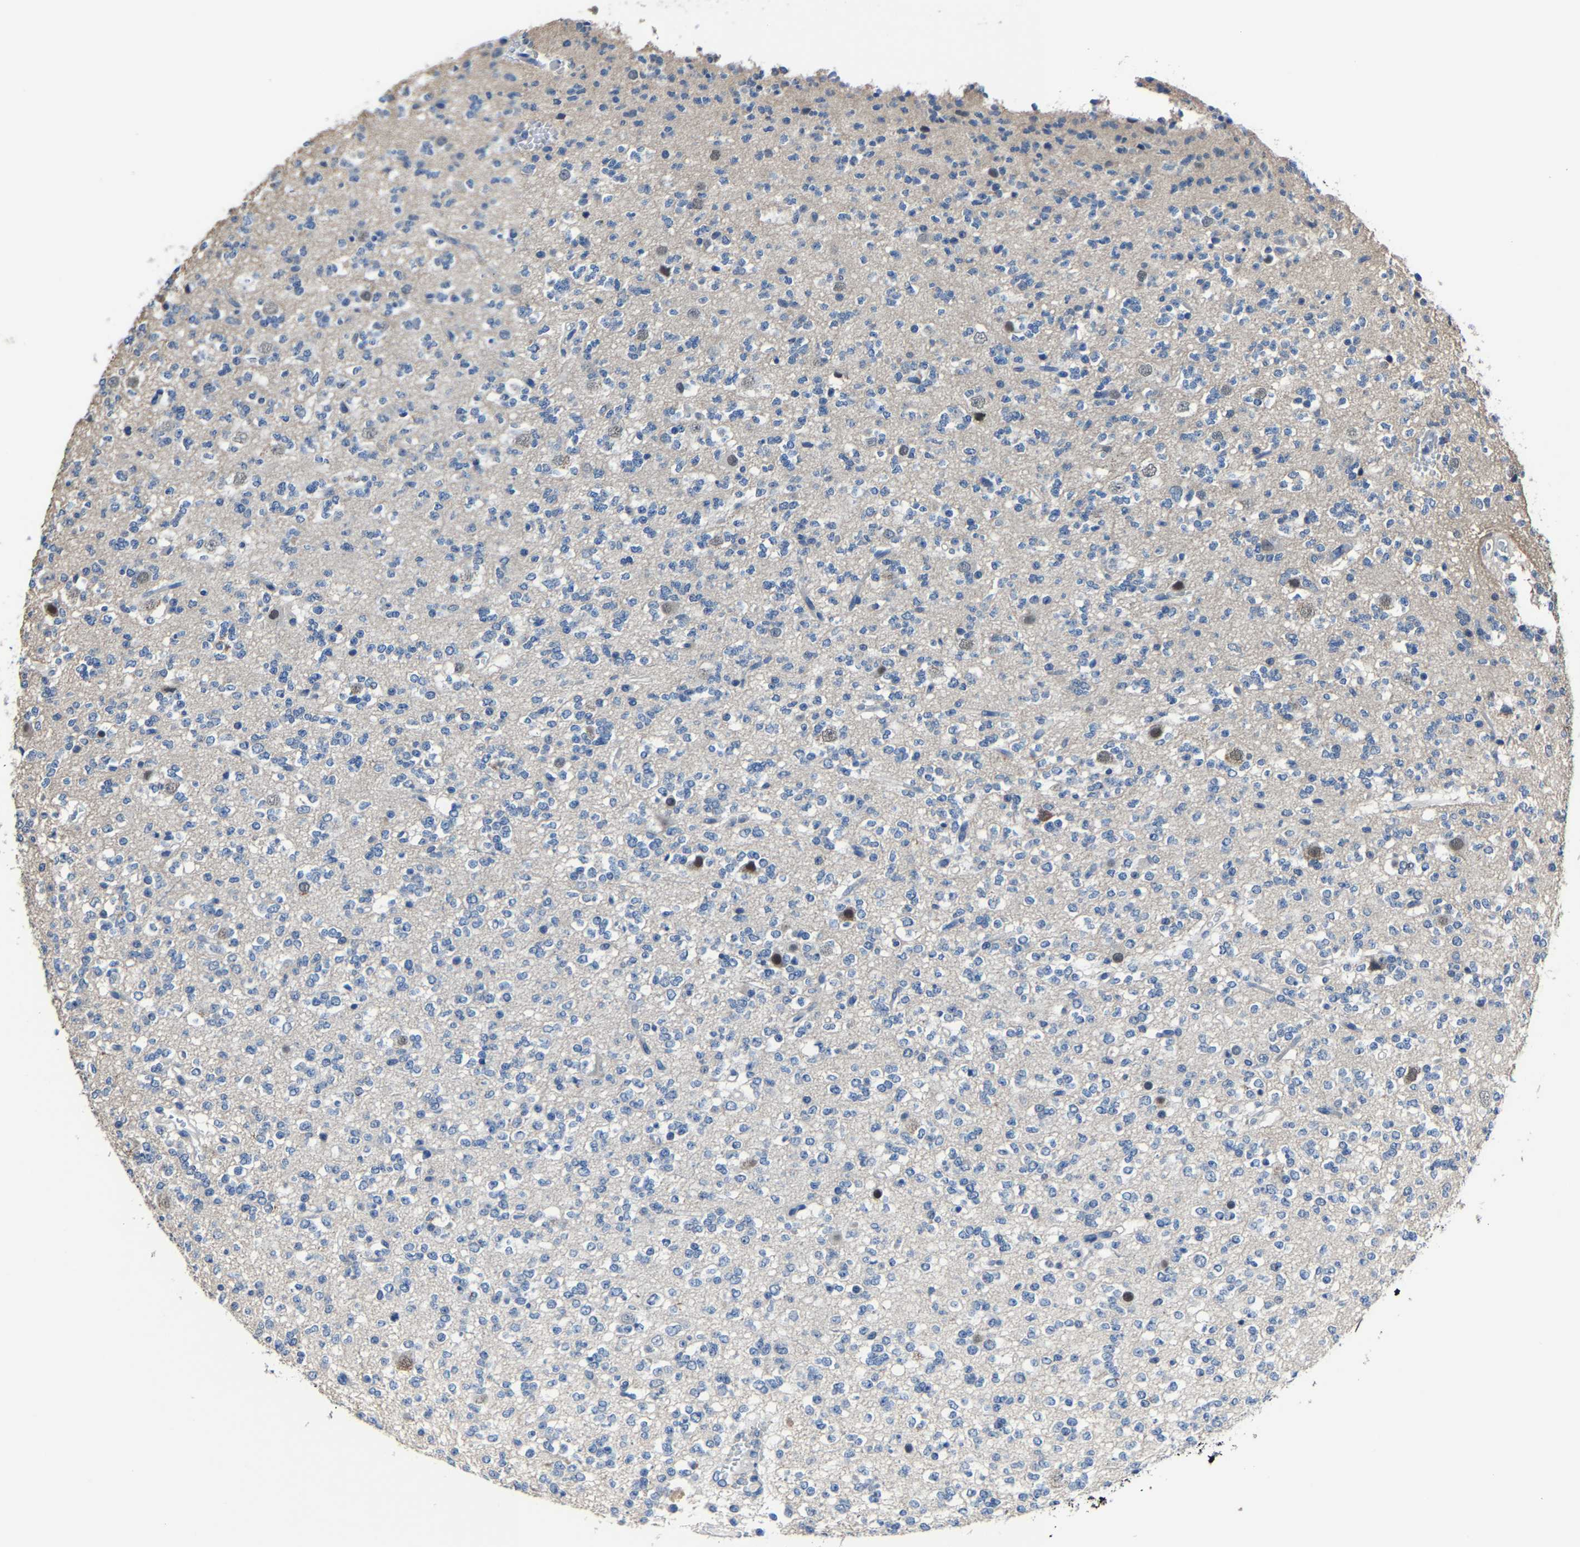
{"staining": {"intensity": "negative", "quantity": "none", "location": "none"}, "tissue": "glioma", "cell_type": "Tumor cells", "image_type": "cancer", "snomed": [{"axis": "morphology", "description": "Glioma, malignant, Low grade"}, {"axis": "topography", "description": "Brain"}], "caption": "Malignant glioma (low-grade) was stained to show a protein in brown. There is no significant expression in tumor cells. The staining was performed using DAB (3,3'-diaminobenzidine) to visualize the protein expression in brown, while the nuclei were stained in blue with hematoxylin (Magnification: 20x).", "gene": "STRBP", "patient": {"sex": "male", "age": 38}}